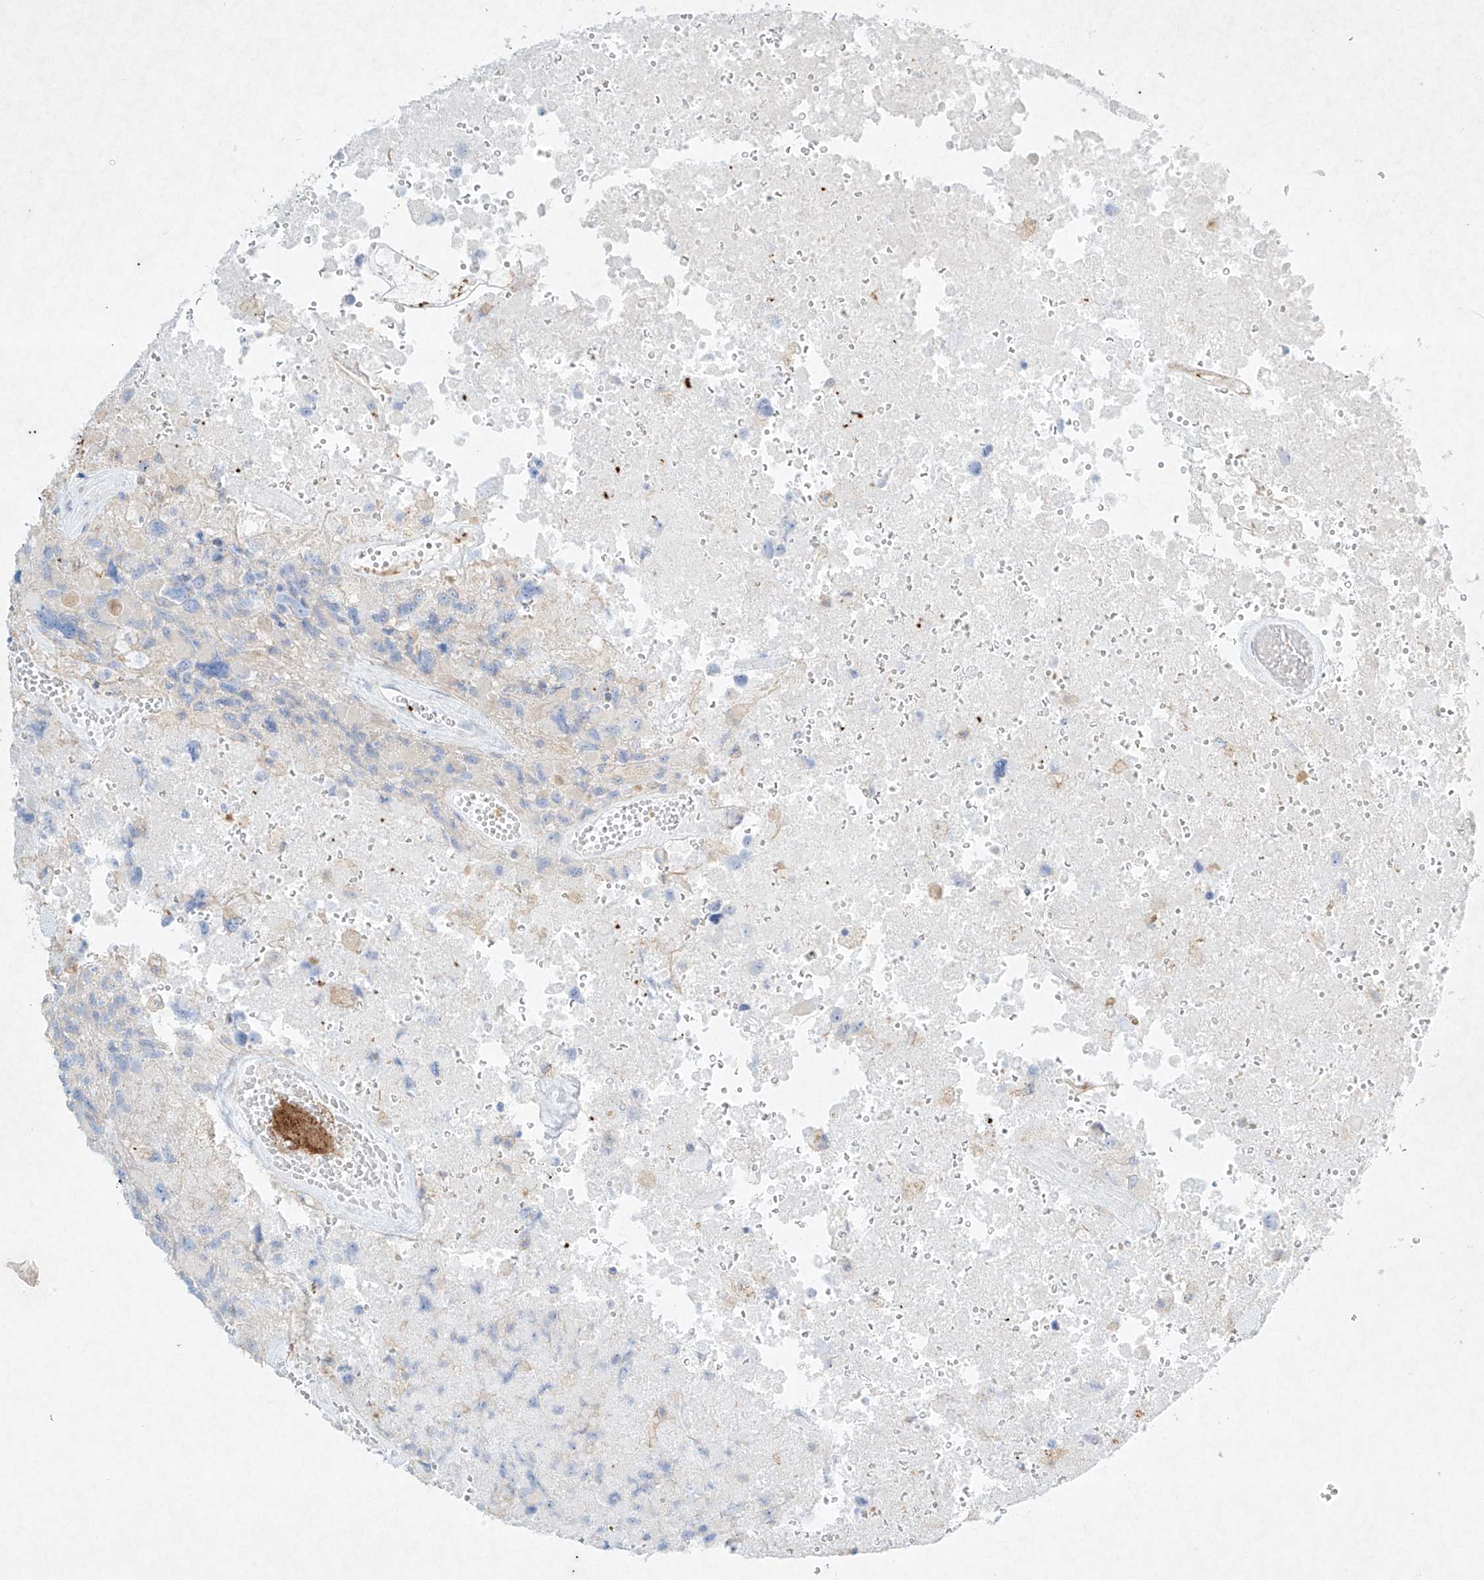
{"staining": {"intensity": "negative", "quantity": "none", "location": "none"}, "tissue": "glioma", "cell_type": "Tumor cells", "image_type": "cancer", "snomed": [{"axis": "morphology", "description": "Glioma, malignant, High grade"}, {"axis": "topography", "description": "Brain"}], "caption": "This is an immunohistochemistry (IHC) micrograph of human high-grade glioma (malignant). There is no positivity in tumor cells.", "gene": "PLEK", "patient": {"sex": "male", "age": 69}}